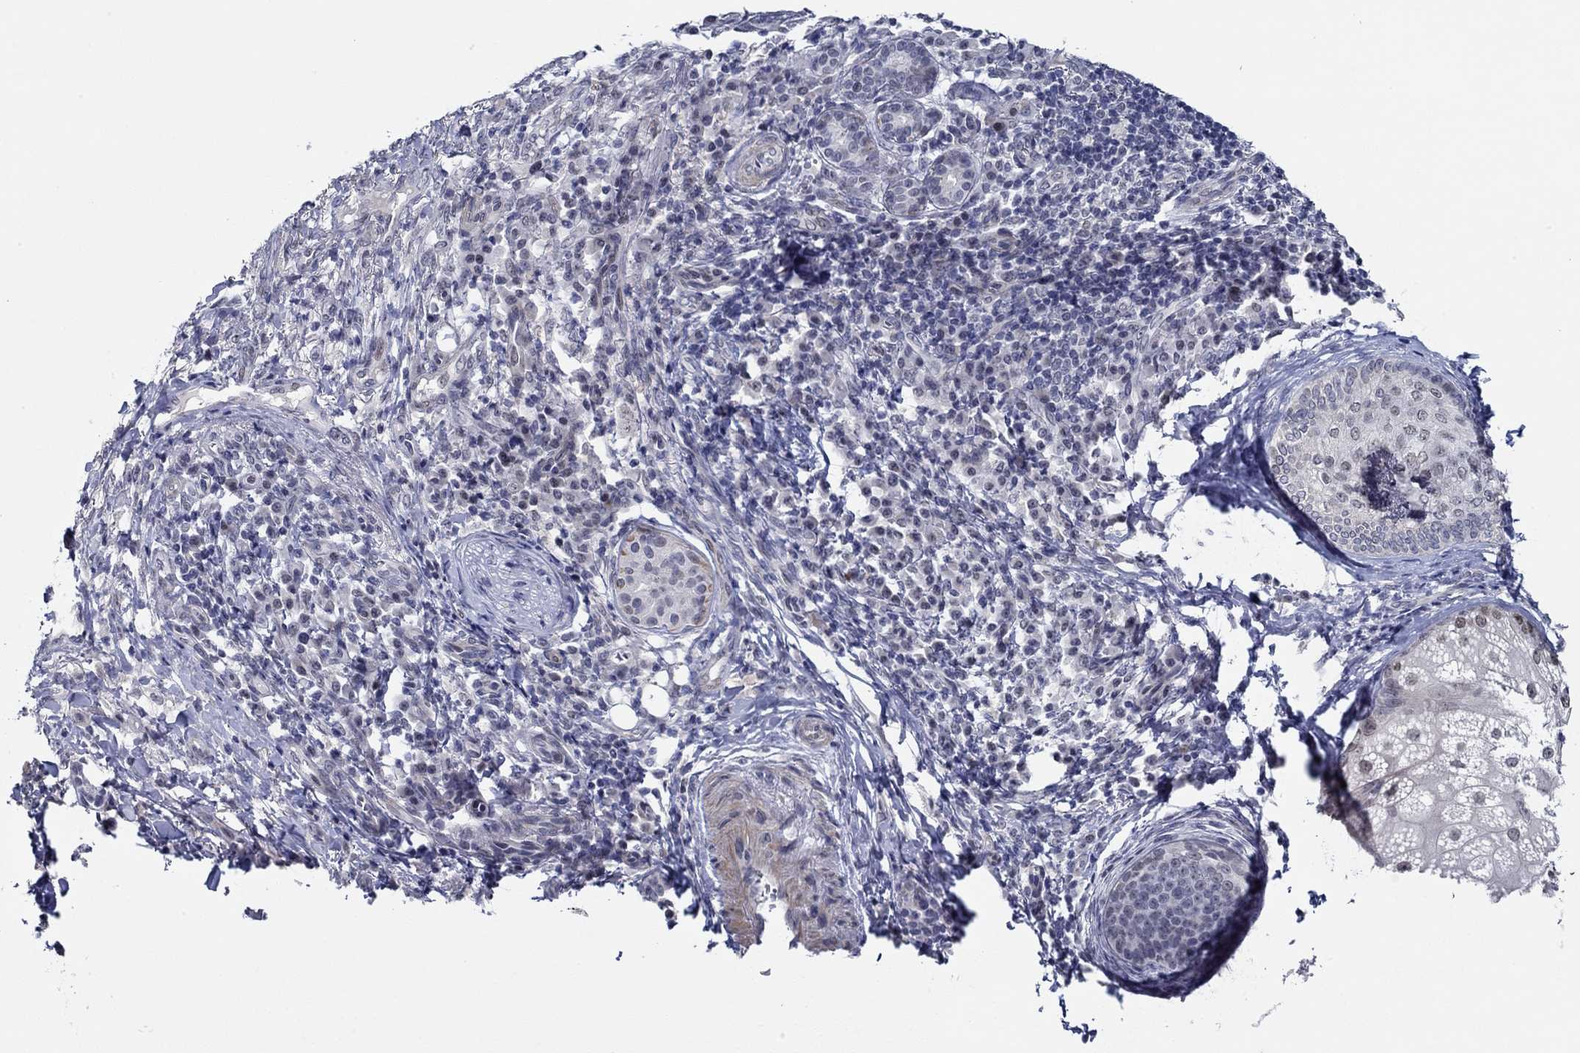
{"staining": {"intensity": "negative", "quantity": "none", "location": "none"}, "tissue": "skin cancer", "cell_type": "Tumor cells", "image_type": "cancer", "snomed": [{"axis": "morphology", "description": "Basal cell carcinoma"}, {"axis": "topography", "description": "Skin"}], "caption": "An IHC image of skin basal cell carcinoma is shown. There is no staining in tumor cells of skin basal cell carcinoma.", "gene": "SLC34A1", "patient": {"sex": "female", "age": 69}}